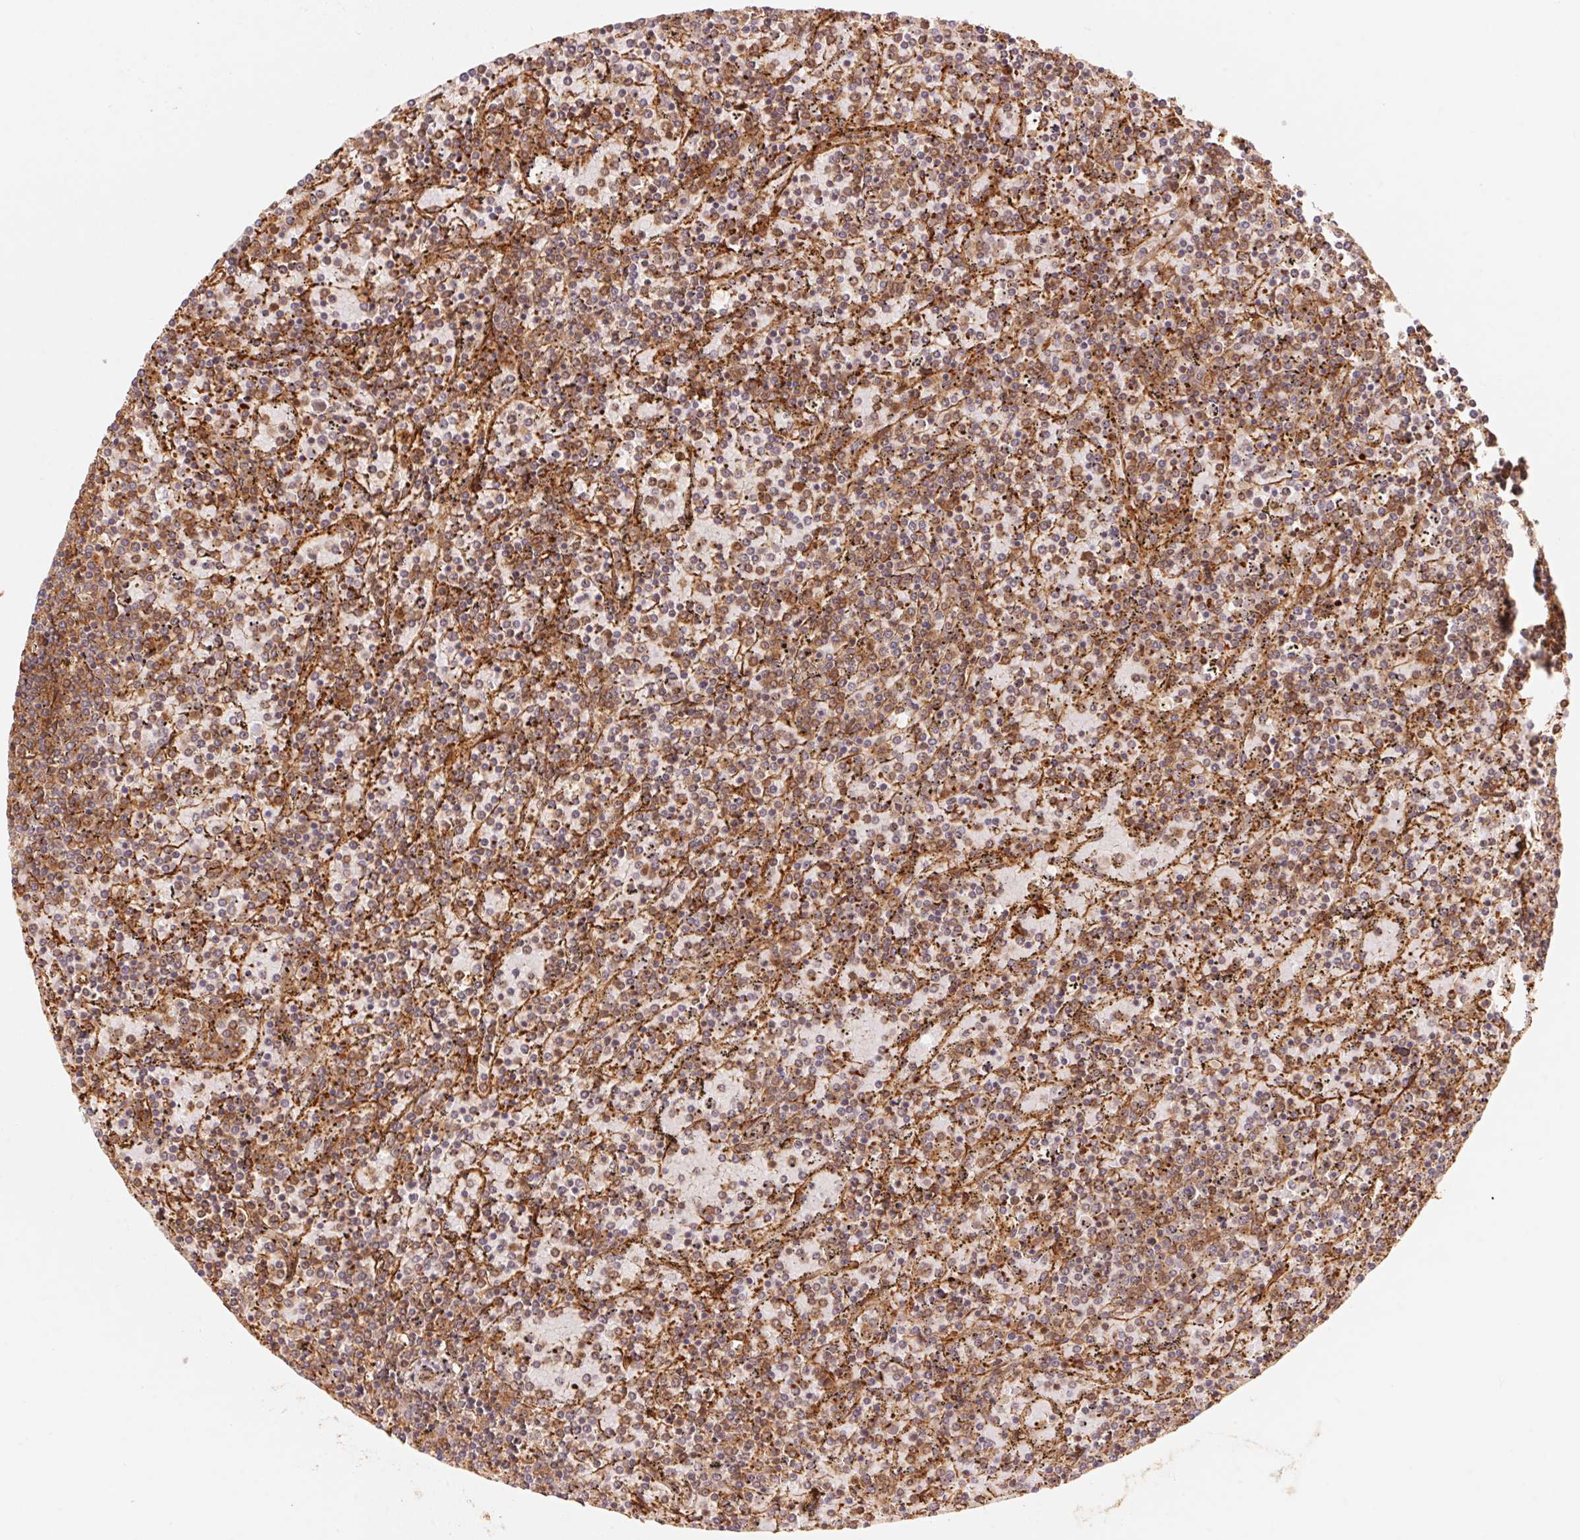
{"staining": {"intensity": "moderate", "quantity": "25%-75%", "location": "cytoplasmic/membranous,nuclear"}, "tissue": "lymphoma", "cell_type": "Tumor cells", "image_type": "cancer", "snomed": [{"axis": "morphology", "description": "Malignant lymphoma, non-Hodgkin's type, Low grade"}, {"axis": "topography", "description": "Spleen"}], "caption": "Immunohistochemical staining of human low-grade malignant lymphoma, non-Hodgkin's type reveals medium levels of moderate cytoplasmic/membranous and nuclear protein staining in approximately 25%-75% of tumor cells.", "gene": "TNIP2", "patient": {"sex": "female", "age": 77}}